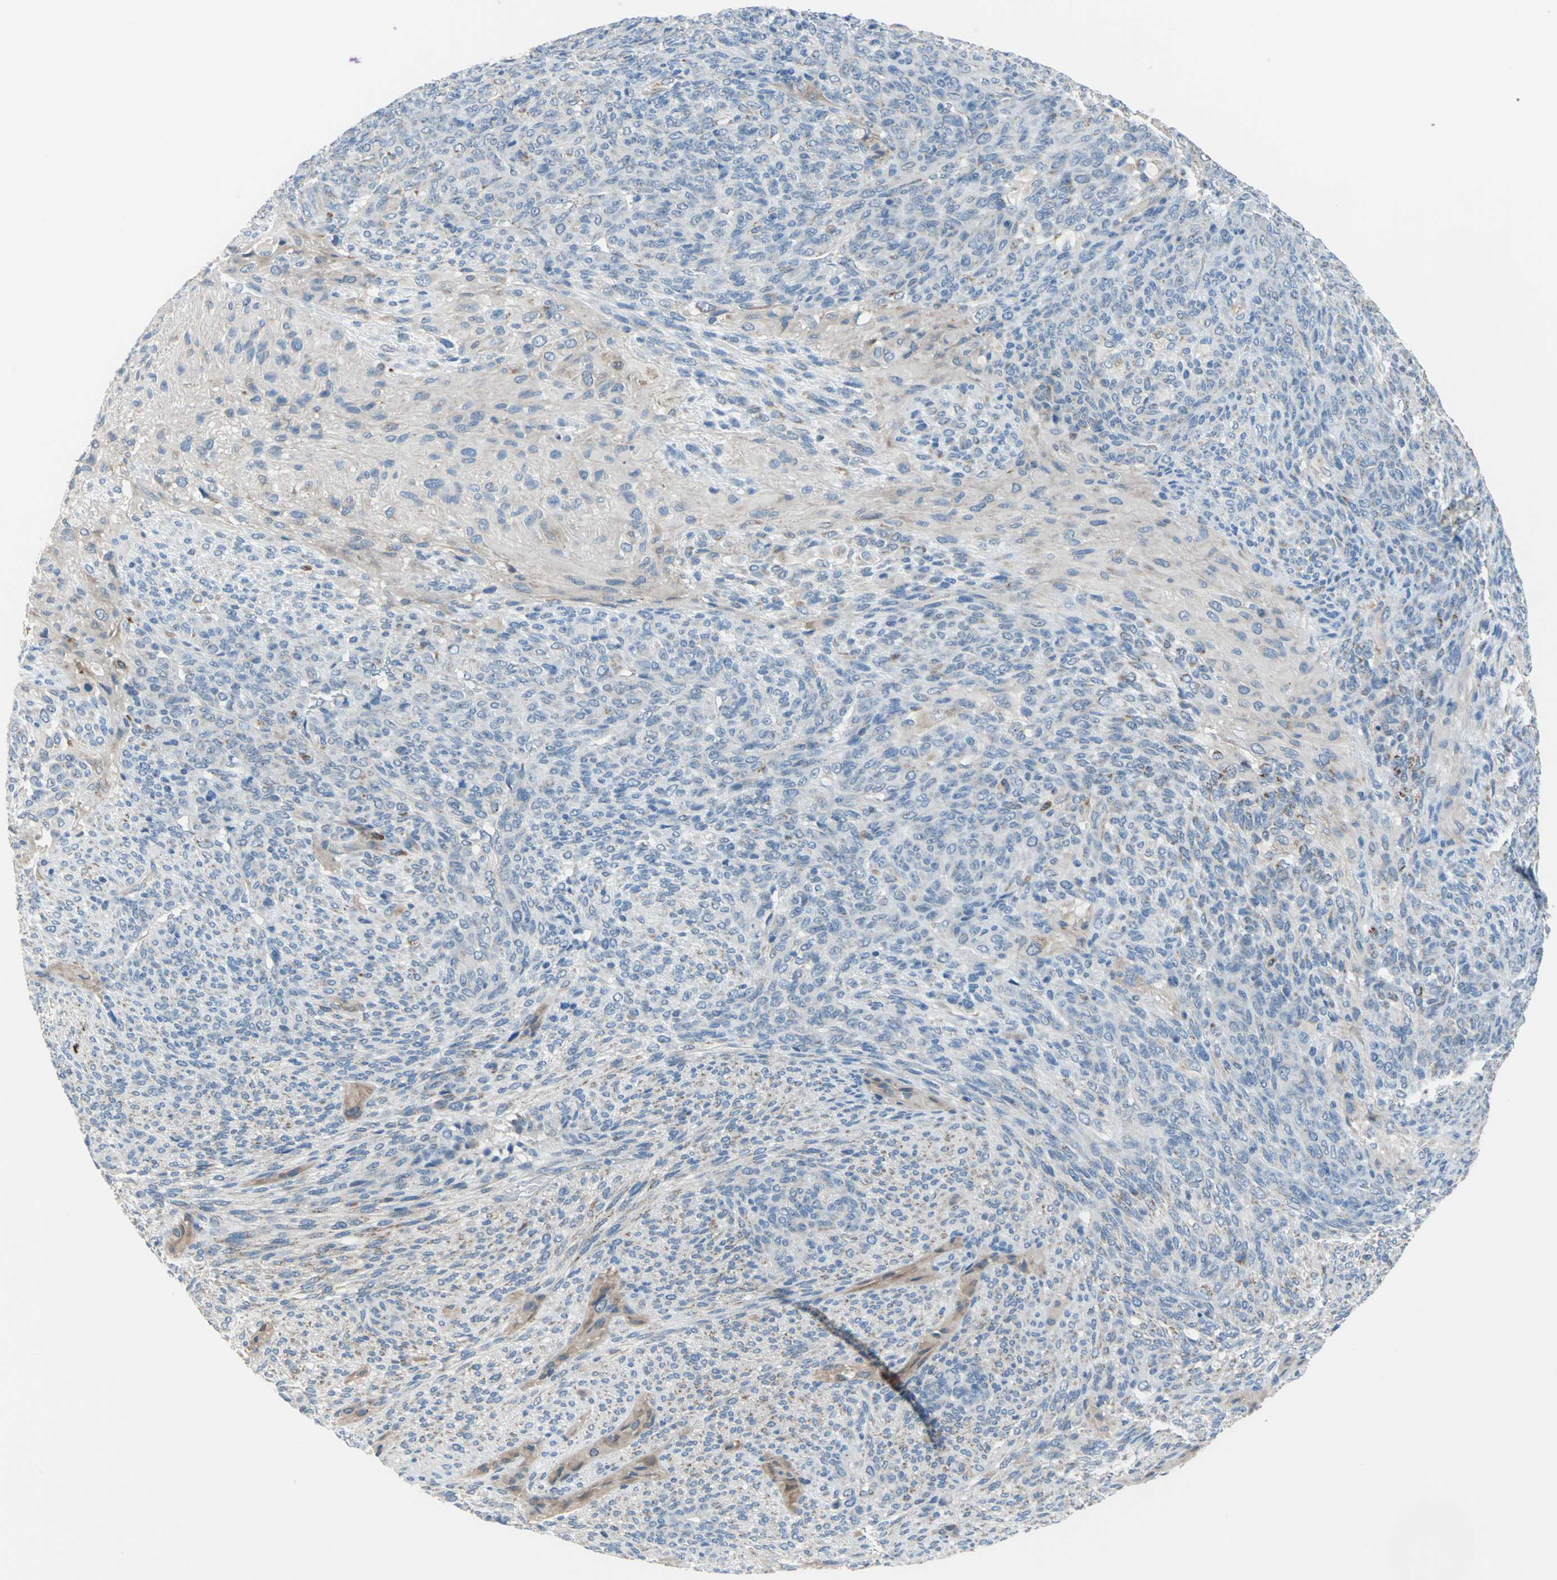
{"staining": {"intensity": "negative", "quantity": "none", "location": "none"}, "tissue": "glioma", "cell_type": "Tumor cells", "image_type": "cancer", "snomed": [{"axis": "morphology", "description": "Glioma, malignant, High grade"}, {"axis": "topography", "description": "Cerebral cortex"}], "caption": "IHC photomicrograph of human glioma stained for a protein (brown), which displays no staining in tumor cells.", "gene": "MUC4", "patient": {"sex": "female", "age": 55}}